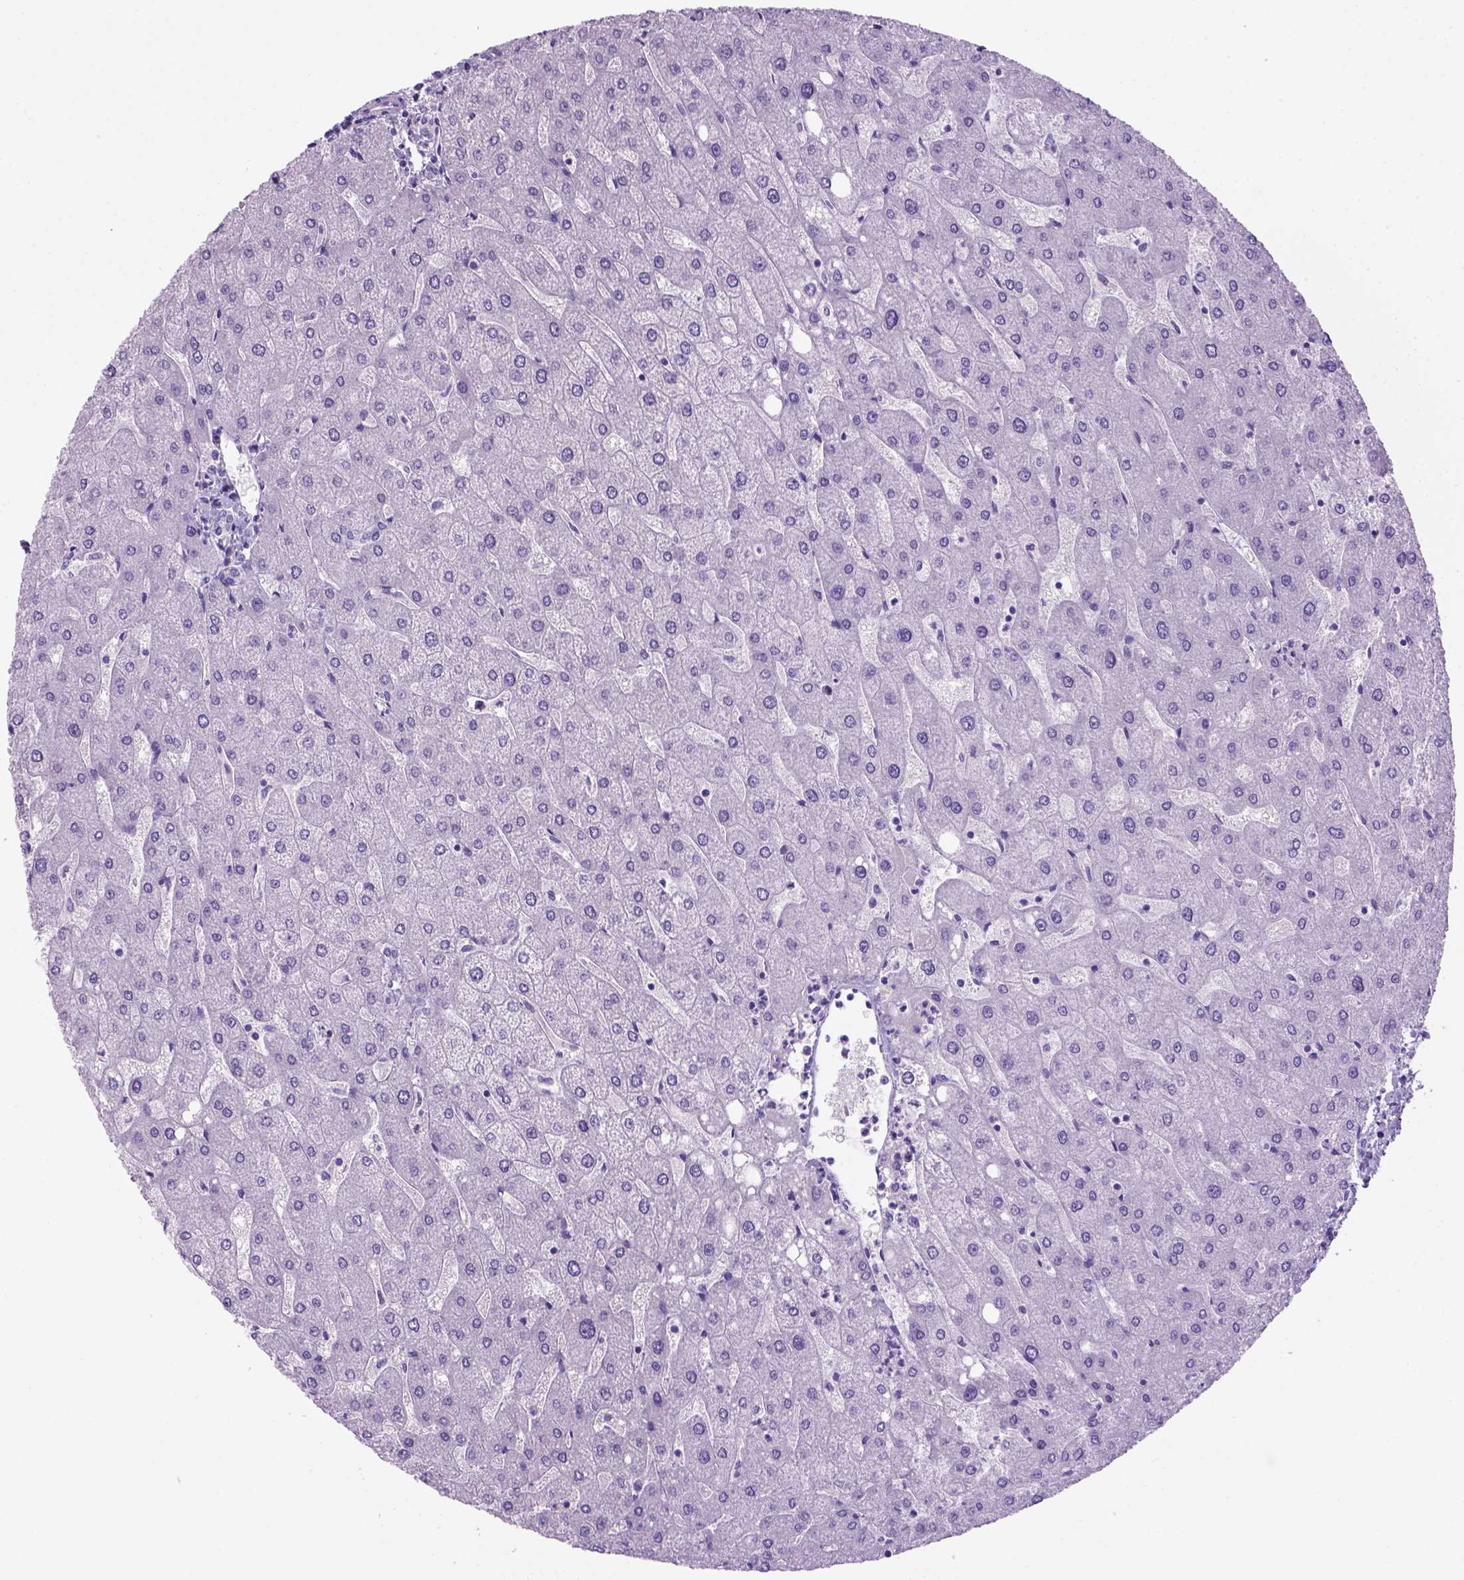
{"staining": {"intensity": "negative", "quantity": "none", "location": "none"}, "tissue": "liver", "cell_type": "Cholangiocytes", "image_type": "normal", "snomed": [{"axis": "morphology", "description": "Normal tissue, NOS"}, {"axis": "topography", "description": "Liver"}], "caption": "High power microscopy histopathology image of an immunohistochemistry image of unremarkable liver, revealing no significant staining in cholangiocytes. The staining was performed using DAB (3,3'-diaminobenzidine) to visualize the protein expression in brown, while the nuclei were stained in blue with hematoxylin (Magnification: 20x).", "gene": "ARHGEF33", "patient": {"sex": "male", "age": 67}}